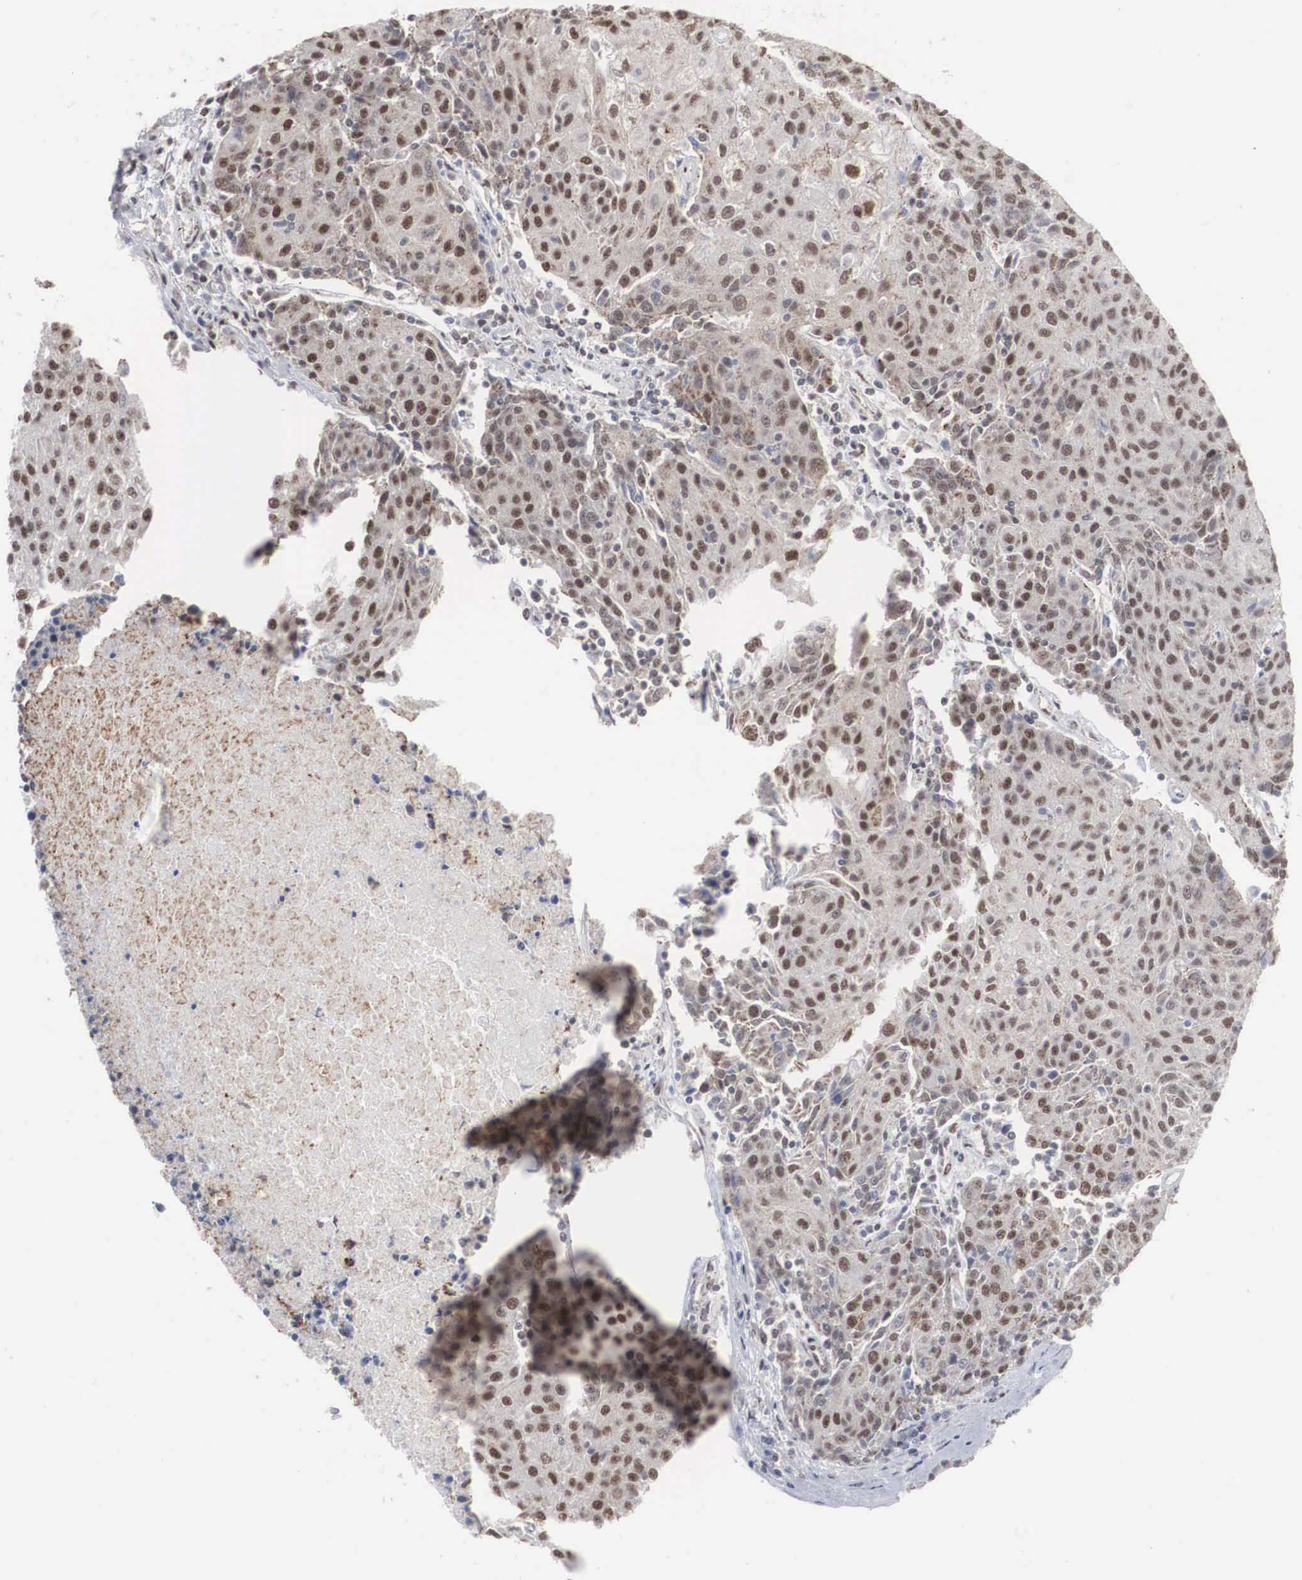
{"staining": {"intensity": "weak", "quantity": "25%-75%", "location": "nuclear"}, "tissue": "urothelial cancer", "cell_type": "Tumor cells", "image_type": "cancer", "snomed": [{"axis": "morphology", "description": "Urothelial carcinoma, High grade"}, {"axis": "topography", "description": "Urinary bladder"}], "caption": "A histopathology image of human urothelial cancer stained for a protein reveals weak nuclear brown staining in tumor cells.", "gene": "AUTS2", "patient": {"sex": "female", "age": 85}}